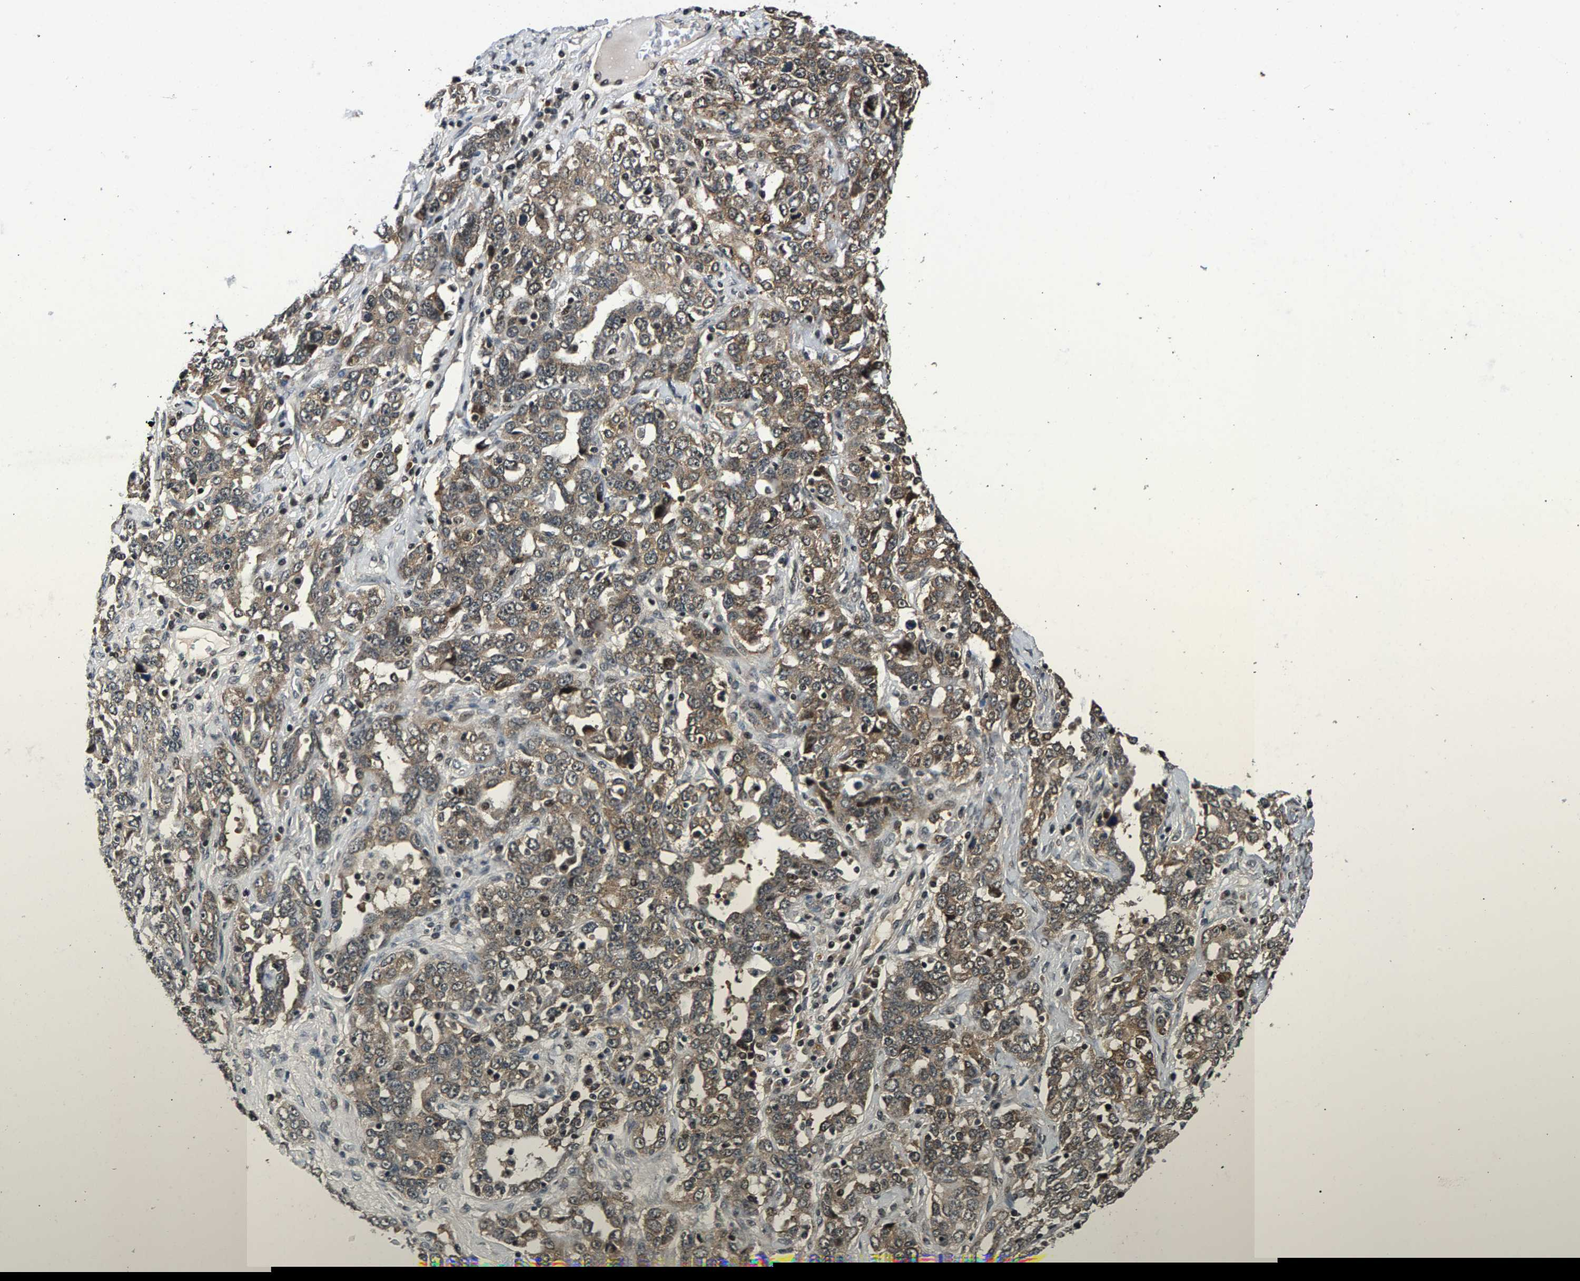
{"staining": {"intensity": "moderate", "quantity": ">75%", "location": "cytoplasmic/membranous,nuclear"}, "tissue": "ovarian cancer", "cell_type": "Tumor cells", "image_type": "cancer", "snomed": [{"axis": "morphology", "description": "Carcinoma, endometroid"}, {"axis": "topography", "description": "Ovary"}], "caption": "Protein staining displays moderate cytoplasmic/membranous and nuclear positivity in approximately >75% of tumor cells in ovarian cancer (endometroid carcinoma).", "gene": "RBM33", "patient": {"sex": "female", "age": 62}}